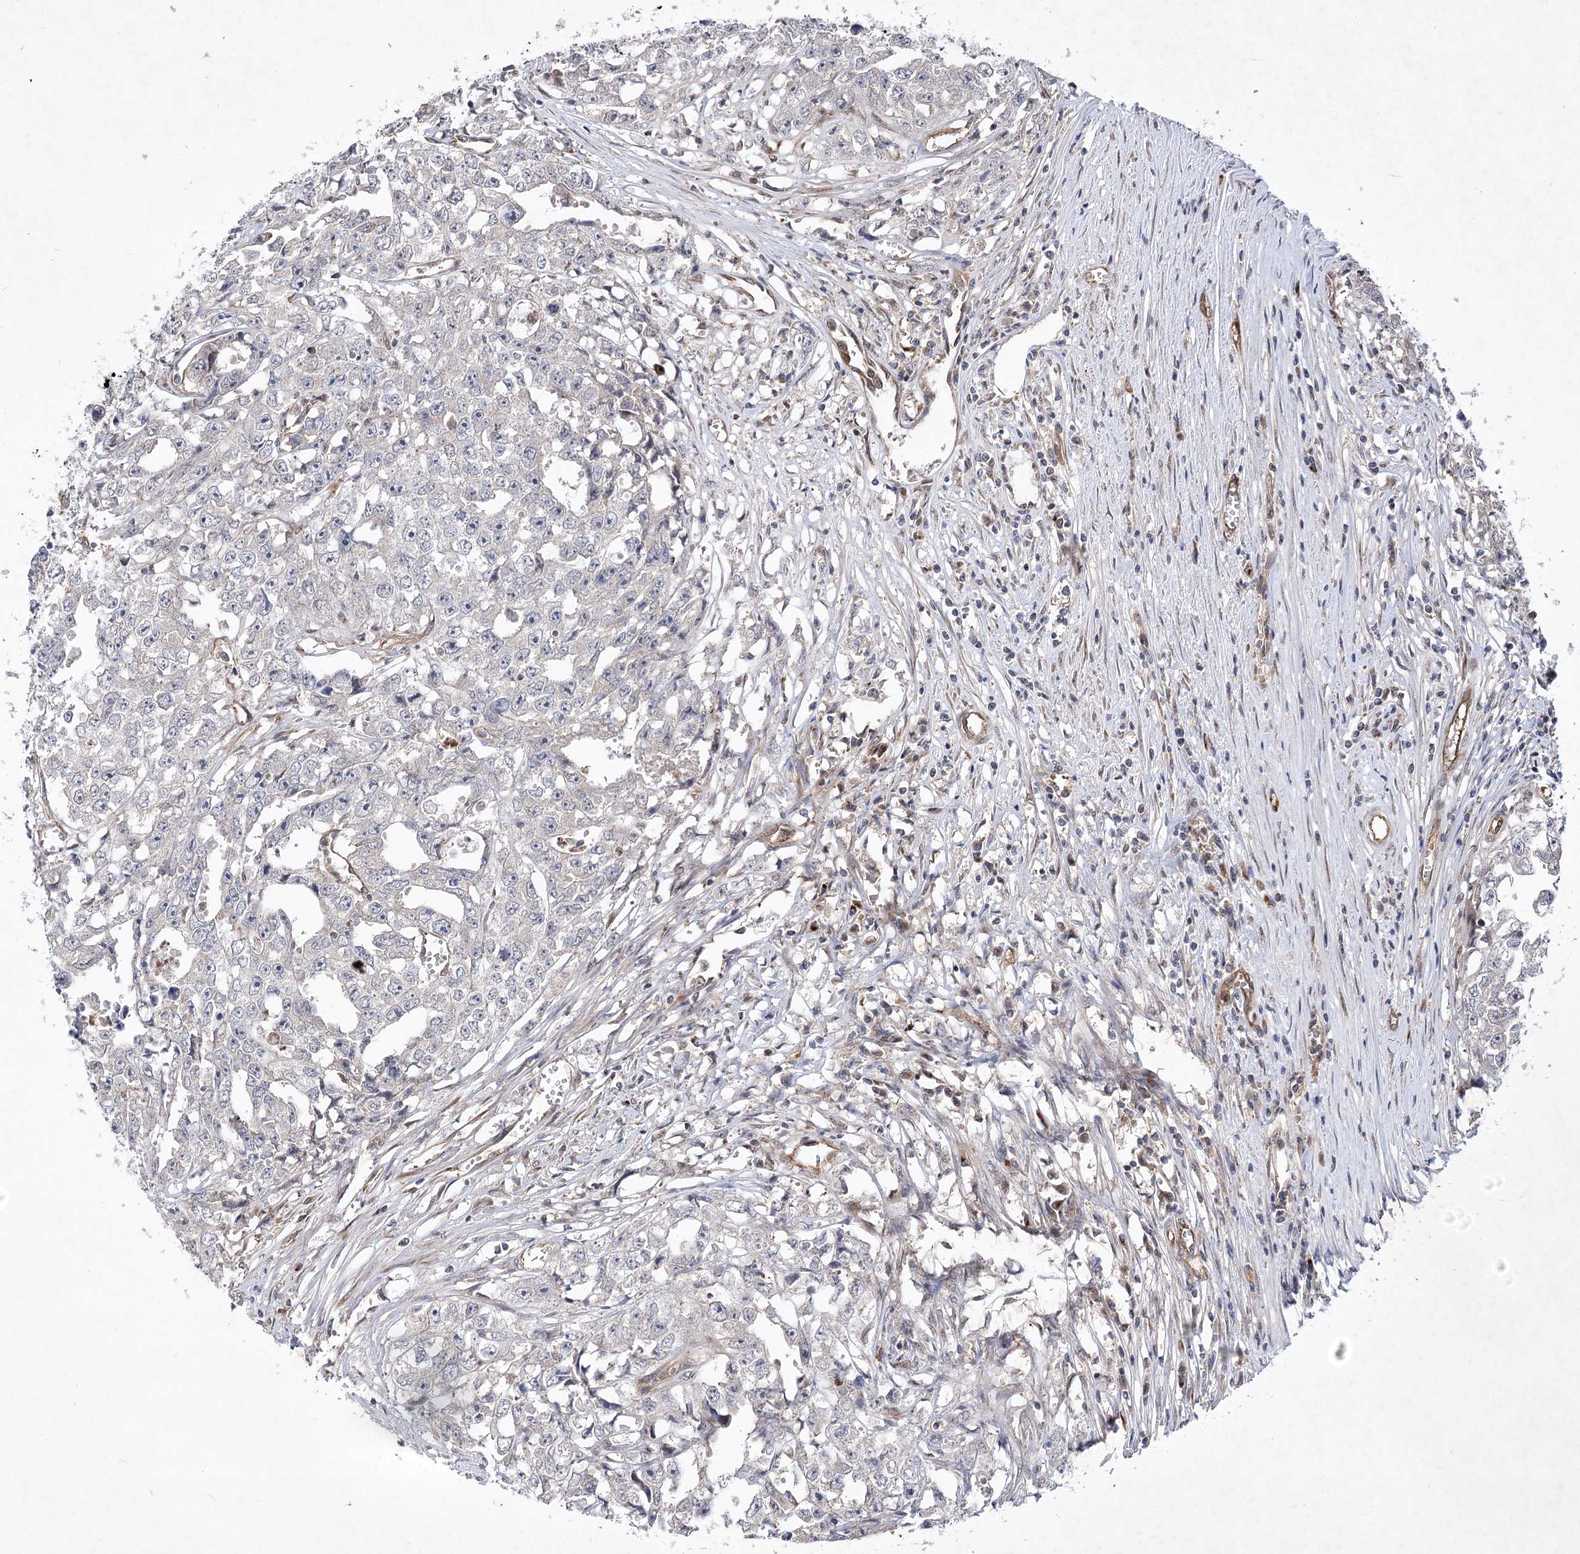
{"staining": {"intensity": "negative", "quantity": "none", "location": "none"}, "tissue": "testis cancer", "cell_type": "Tumor cells", "image_type": "cancer", "snomed": [{"axis": "morphology", "description": "Seminoma, NOS"}, {"axis": "morphology", "description": "Carcinoma, Embryonal, NOS"}, {"axis": "topography", "description": "Testis"}], "caption": "Tumor cells are negative for protein expression in human testis cancer. The staining was performed using DAB to visualize the protein expression in brown, while the nuclei were stained in blue with hematoxylin (Magnification: 20x).", "gene": "ARHGAP31", "patient": {"sex": "male", "age": 43}}